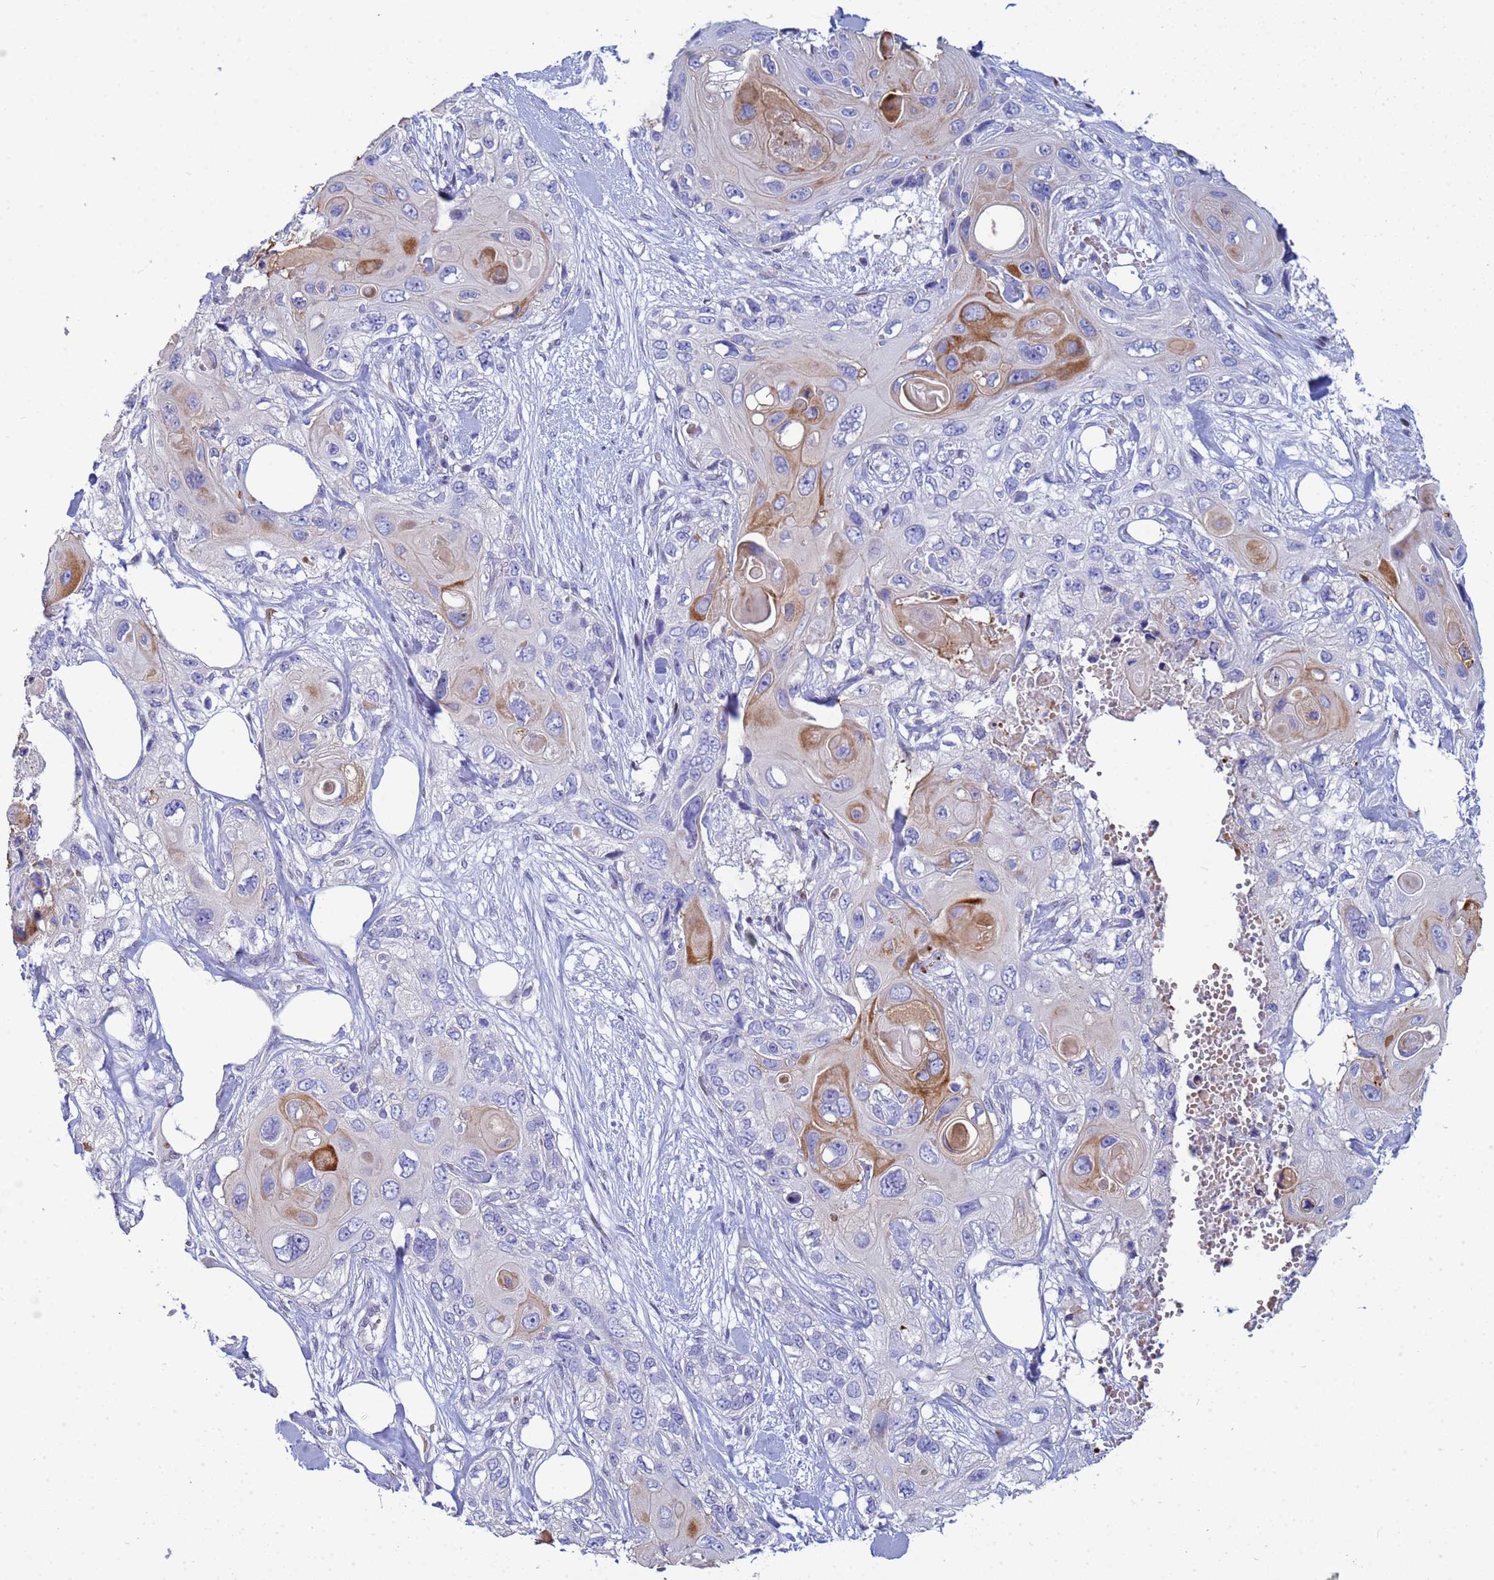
{"staining": {"intensity": "moderate", "quantity": "<25%", "location": "cytoplasmic/membranous"}, "tissue": "skin cancer", "cell_type": "Tumor cells", "image_type": "cancer", "snomed": [{"axis": "morphology", "description": "Normal tissue, NOS"}, {"axis": "morphology", "description": "Squamous cell carcinoma, NOS"}, {"axis": "topography", "description": "Skin"}], "caption": "Skin cancer (squamous cell carcinoma) stained with immunohistochemistry (IHC) reveals moderate cytoplasmic/membranous positivity in about <25% of tumor cells.", "gene": "PPP6R1", "patient": {"sex": "male", "age": 72}}